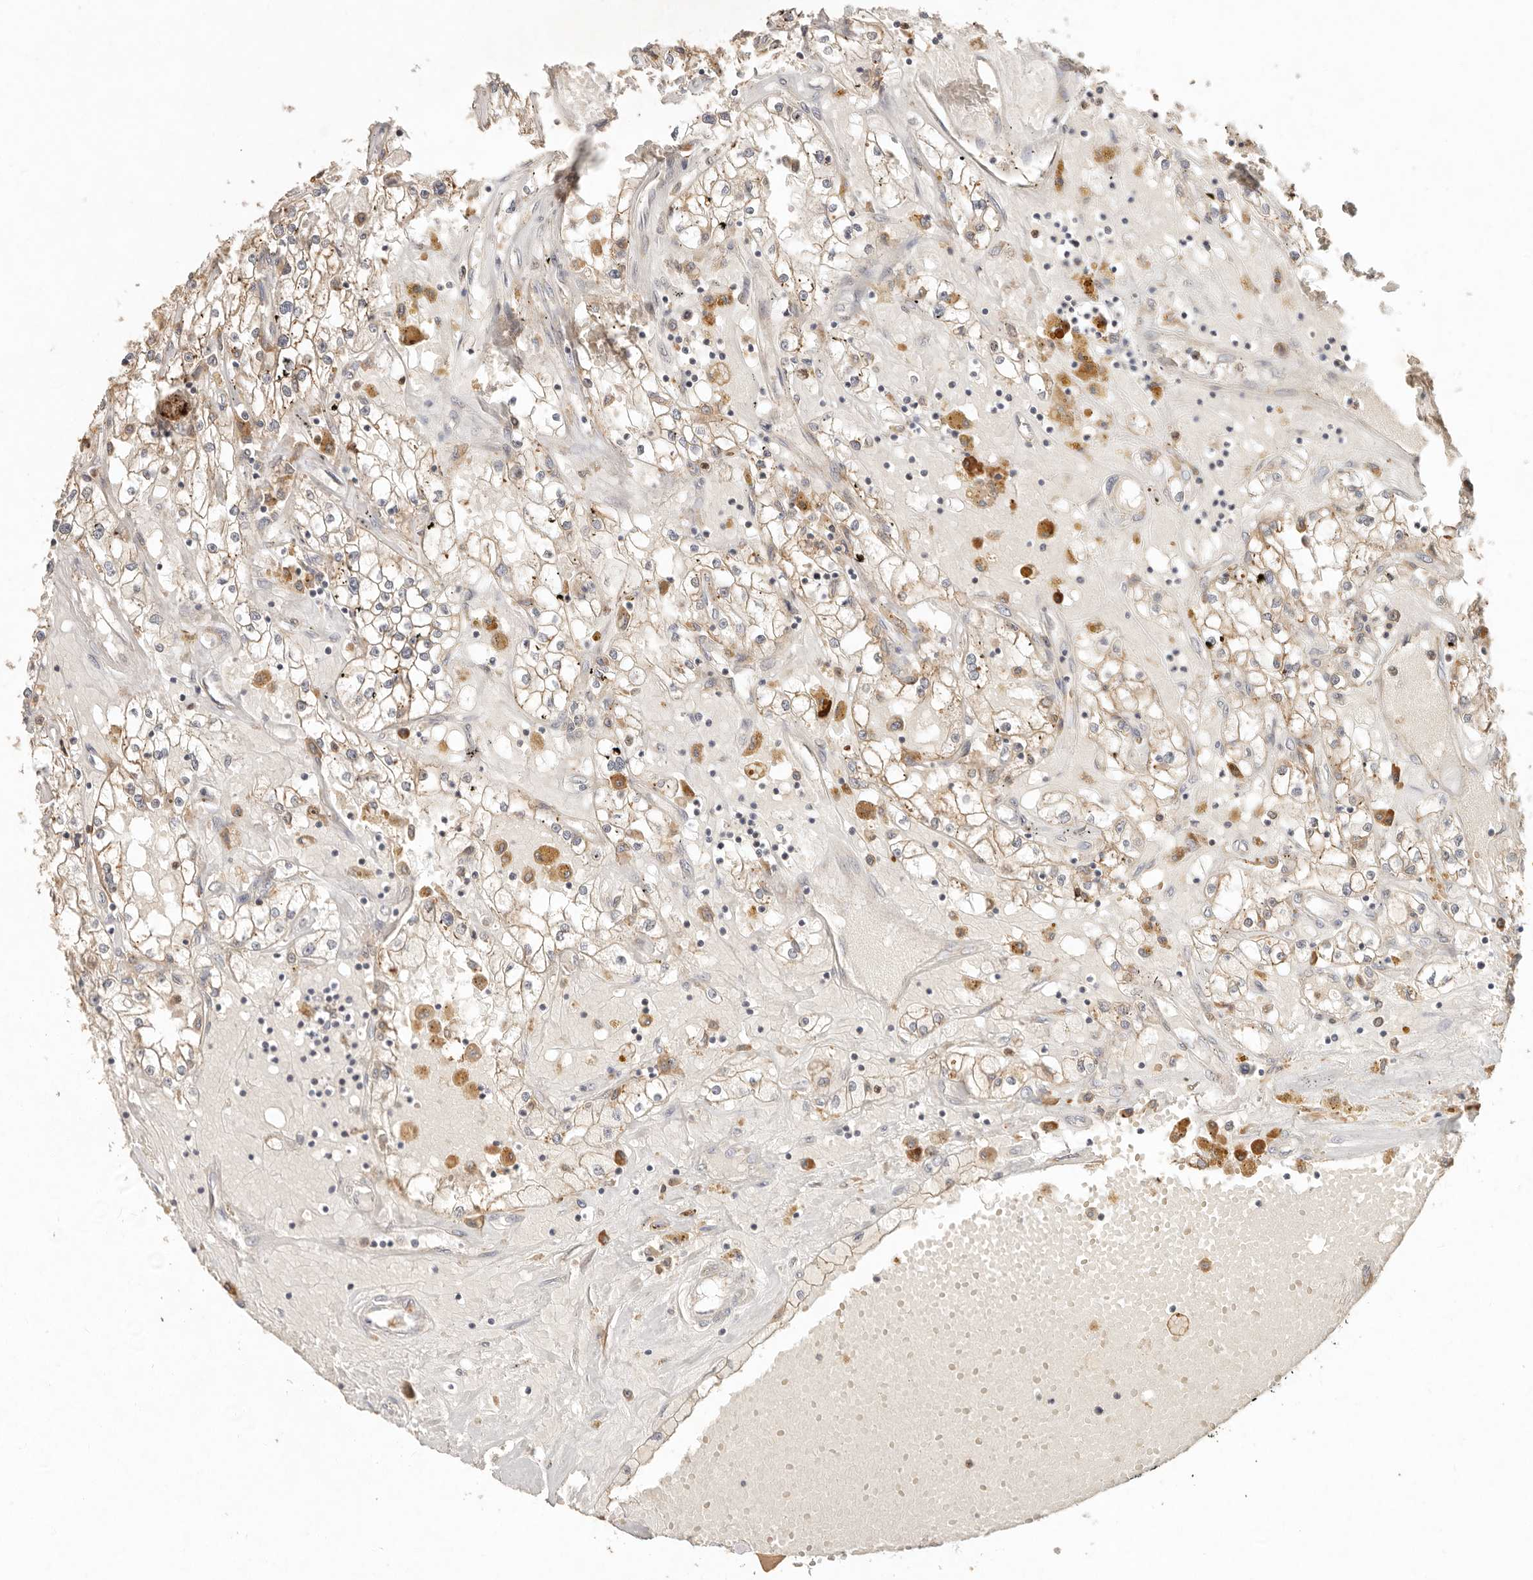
{"staining": {"intensity": "moderate", "quantity": ">75%", "location": "cytoplasmic/membranous"}, "tissue": "renal cancer", "cell_type": "Tumor cells", "image_type": "cancer", "snomed": [{"axis": "morphology", "description": "Adenocarcinoma, NOS"}, {"axis": "topography", "description": "Kidney"}], "caption": "A histopathology image showing moderate cytoplasmic/membranous positivity in approximately >75% of tumor cells in renal cancer (adenocarcinoma), as visualized by brown immunohistochemical staining.", "gene": "ARHGEF10L", "patient": {"sex": "male", "age": 56}}